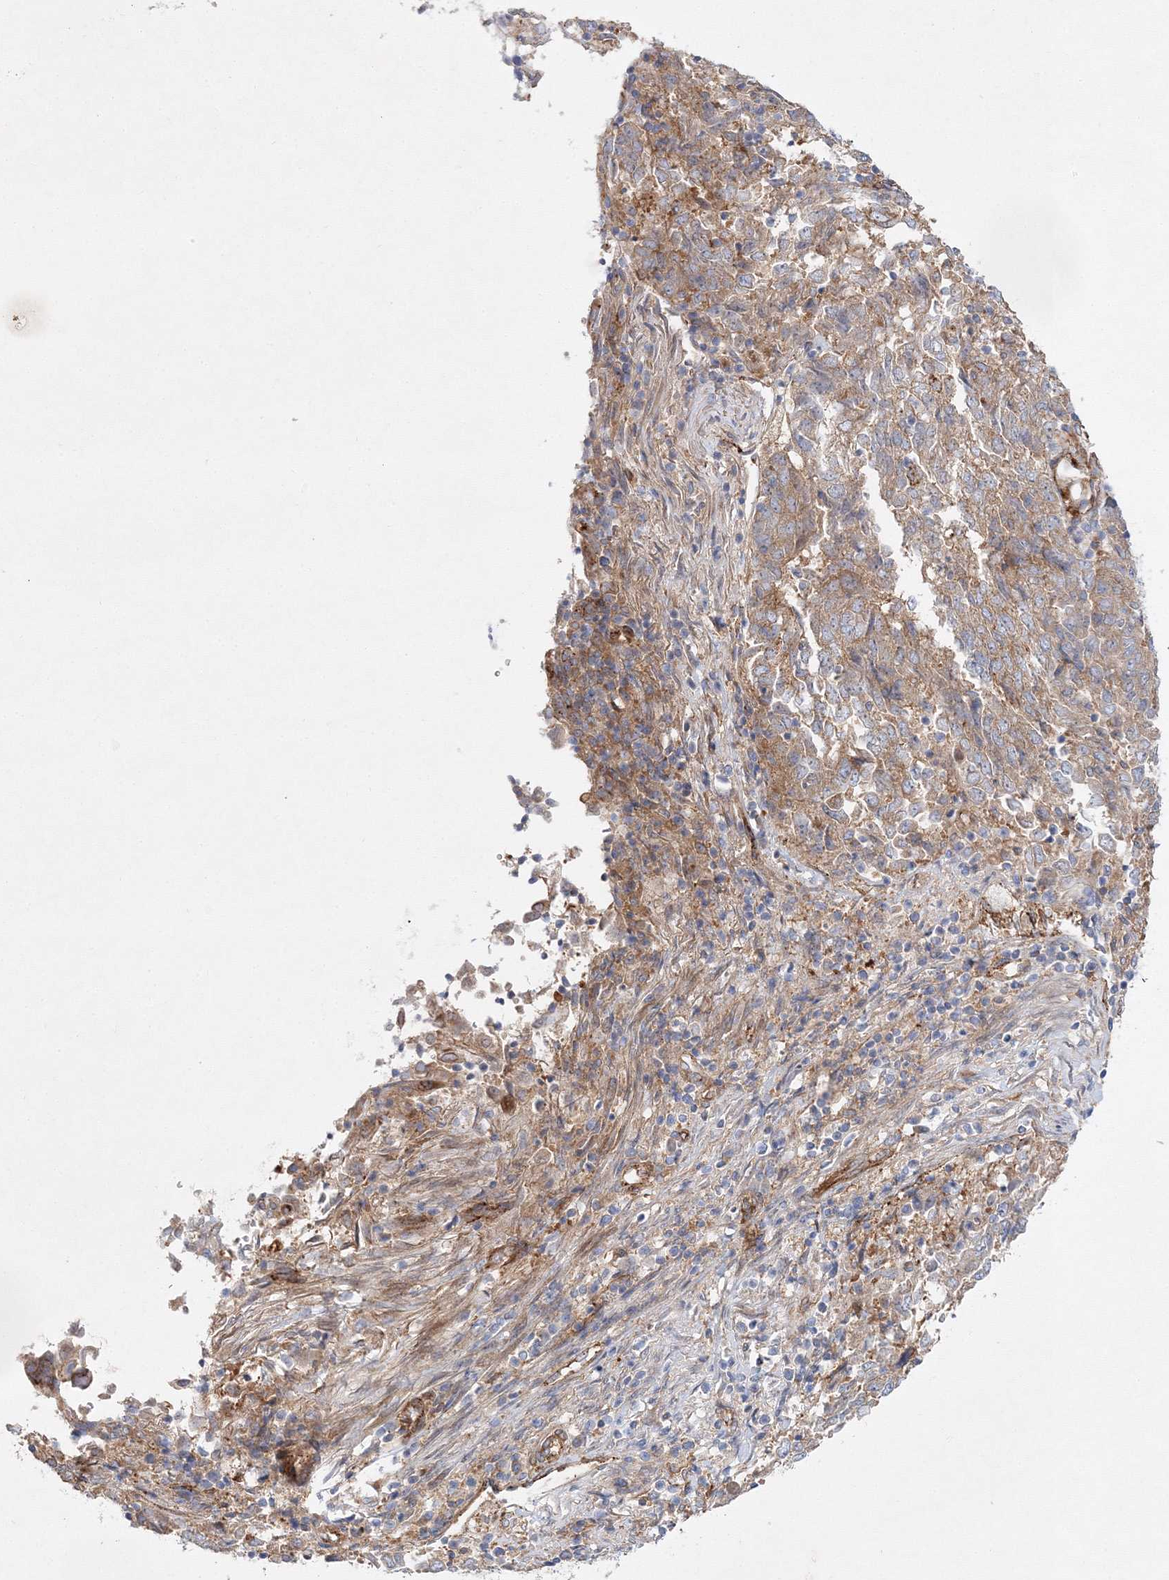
{"staining": {"intensity": "moderate", "quantity": ">75%", "location": "cytoplasmic/membranous"}, "tissue": "endometrial cancer", "cell_type": "Tumor cells", "image_type": "cancer", "snomed": [{"axis": "morphology", "description": "Adenocarcinoma, NOS"}, {"axis": "topography", "description": "Endometrium"}], "caption": "Protein expression analysis of human adenocarcinoma (endometrial) reveals moderate cytoplasmic/membranous expression in approximately >75% of tumor cells.", "gene": "ZFYVE16", "patient": {"sex": "female", "age": 80}}